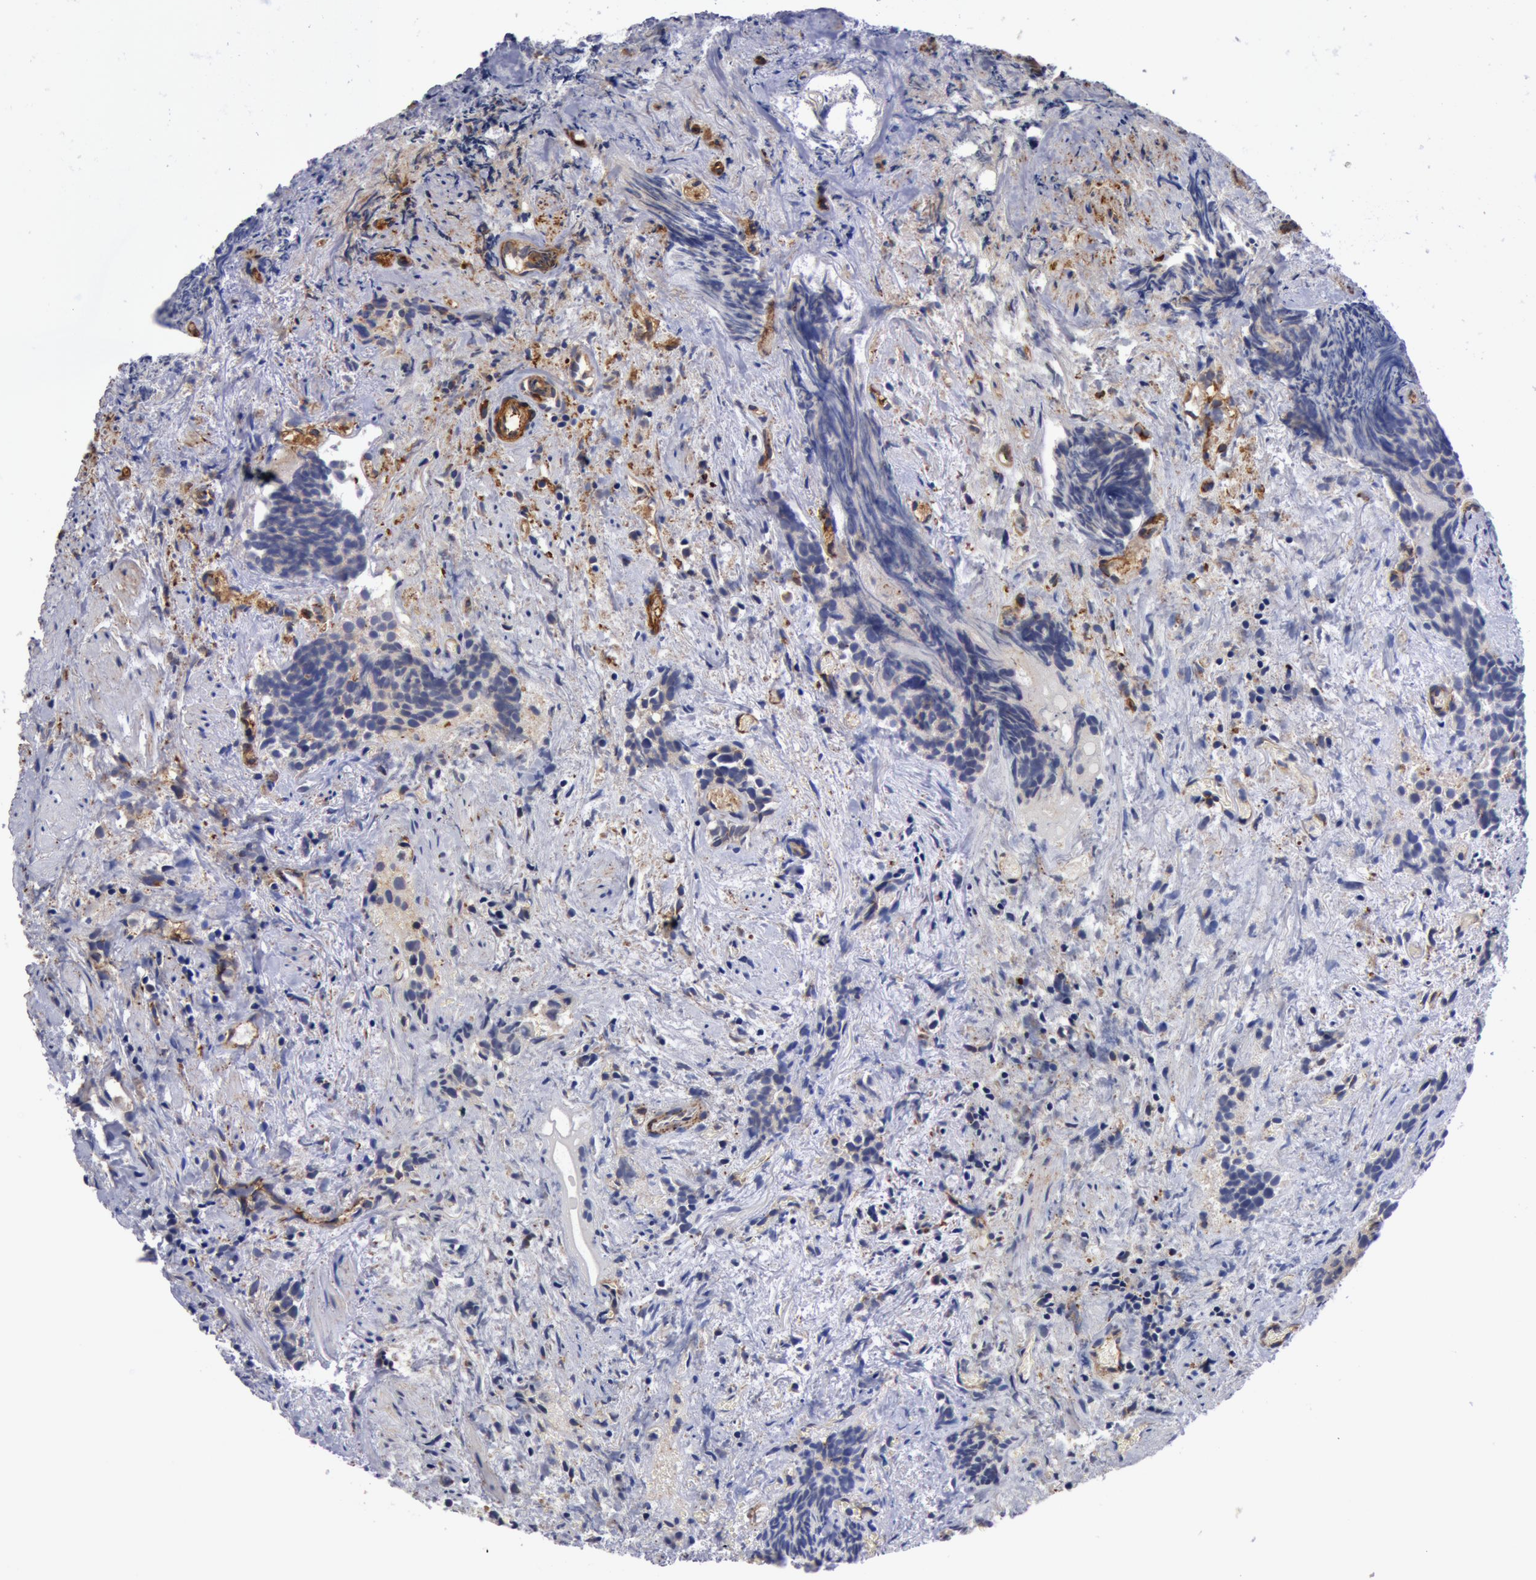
{"staining": {"intensity": "negative", "quantity": "none", "location": "none"}, "tissue": "urothelial cancer", "cell_type": "Tumor cells", "image_type": "cancer", "snomed": [{"axis": "morphology", "description": "Urothelial carcinoma, High grade"}, {"axis": "topography", "description": "Urinary bladder"}], "caption": "Human high-grade urothelial carcinoma stained for a protein using immunohistochemistry displays no positivity in tumor cells.", "gene": "IL23A", "patient": {"sex": "female", "age": 78}}